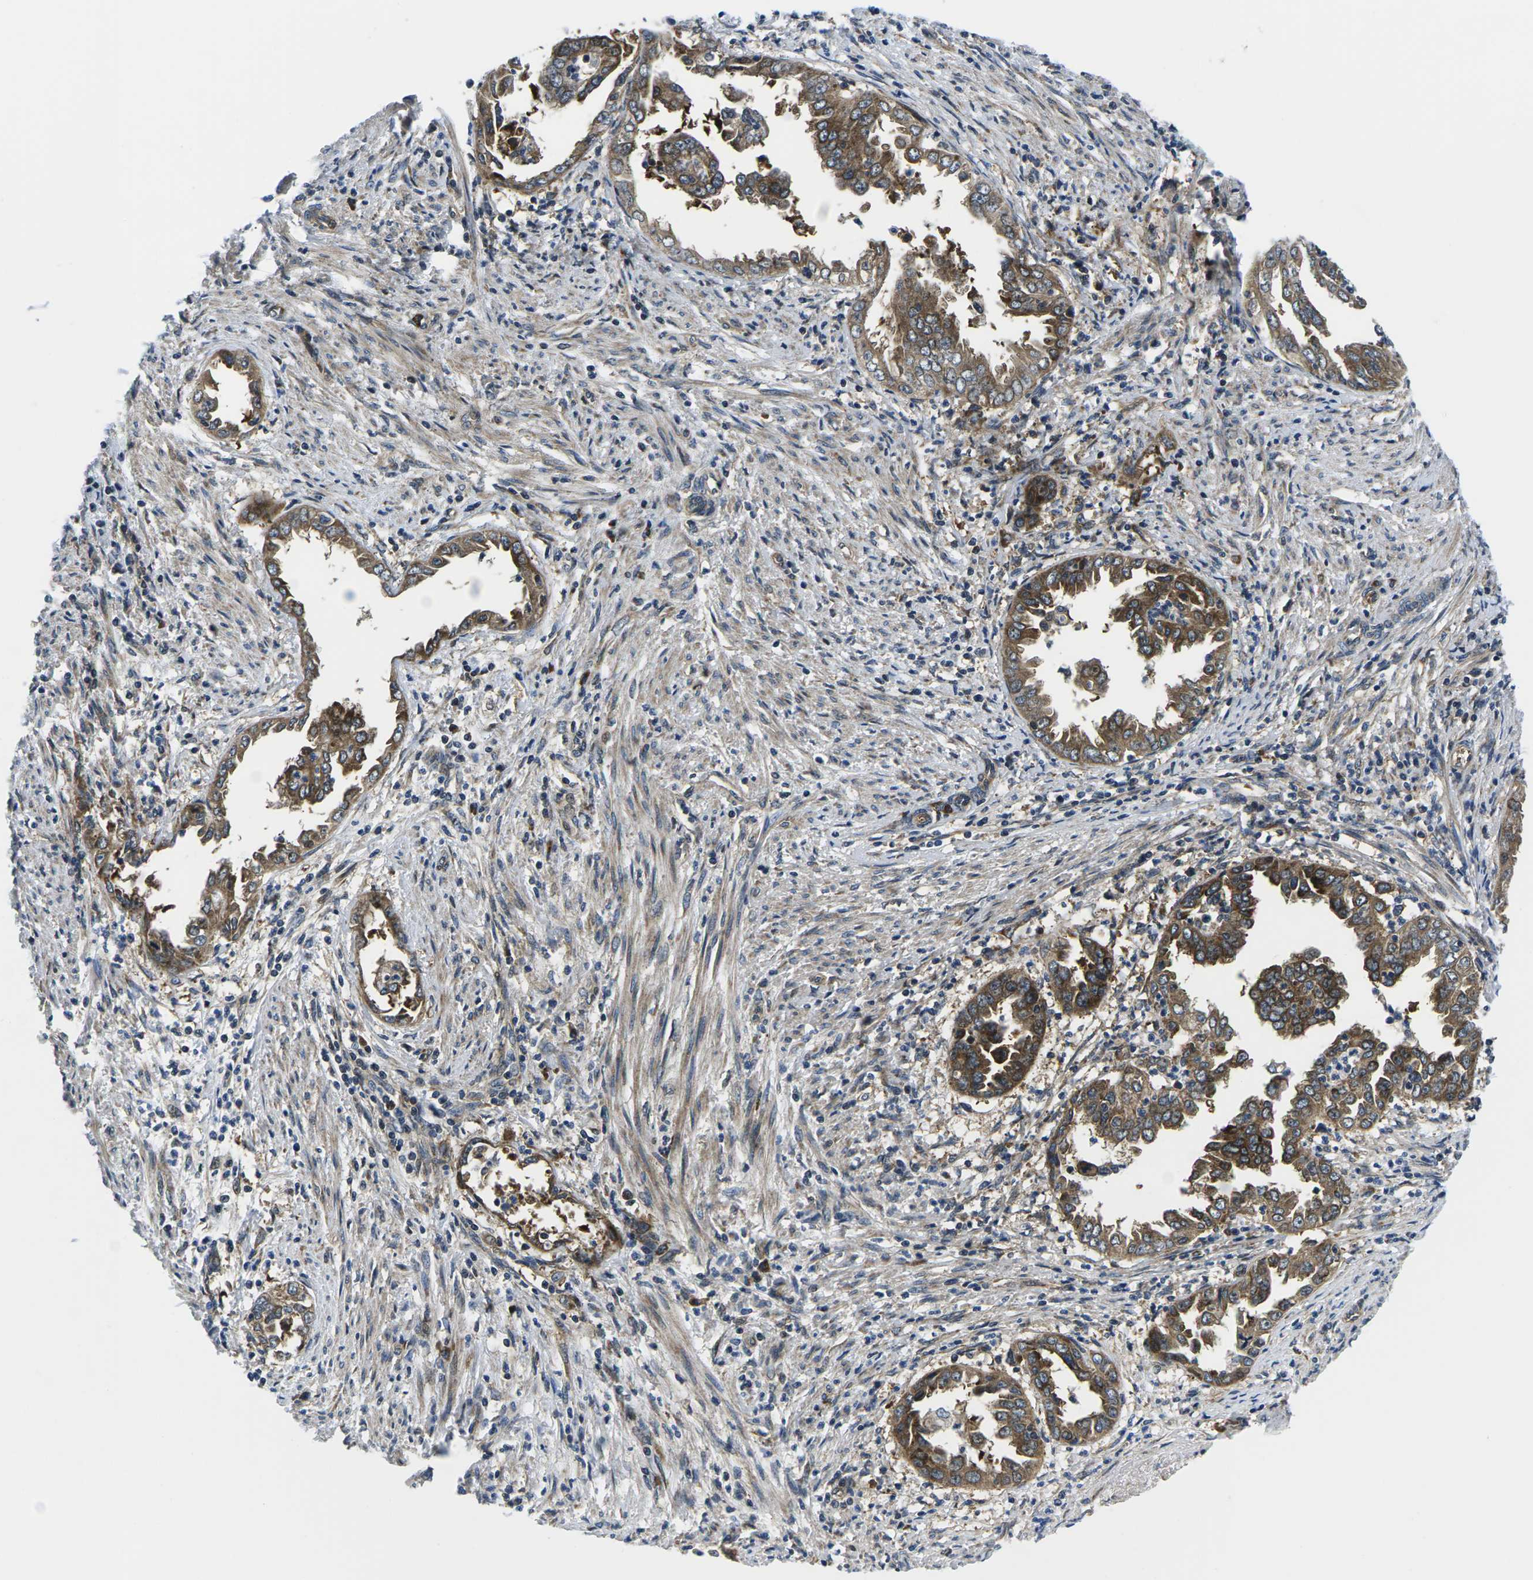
{"staining": {"intensity": "moderate", "quantity": ">75%", "location": "cytoplasmic/membranous"}, "tissue": "endometrial cancer", "cell_type": "Tumor cells", "image_type": "cancer", "snomed": [{"axis": "morphology", "description": "Adenocarcinoma, NOS"}, {"axis": "topography", "description": "Endometrium"}], "caption": "Immunohistochemical staining of human endometrial cancer (adenocarcinoma) displays medium levels of moderate cytoplasmic/membranous protein expression in approximately >75% of tumor cells.", "gene": "EIF4E", "patient": {"sex": "female", "age": 85}}